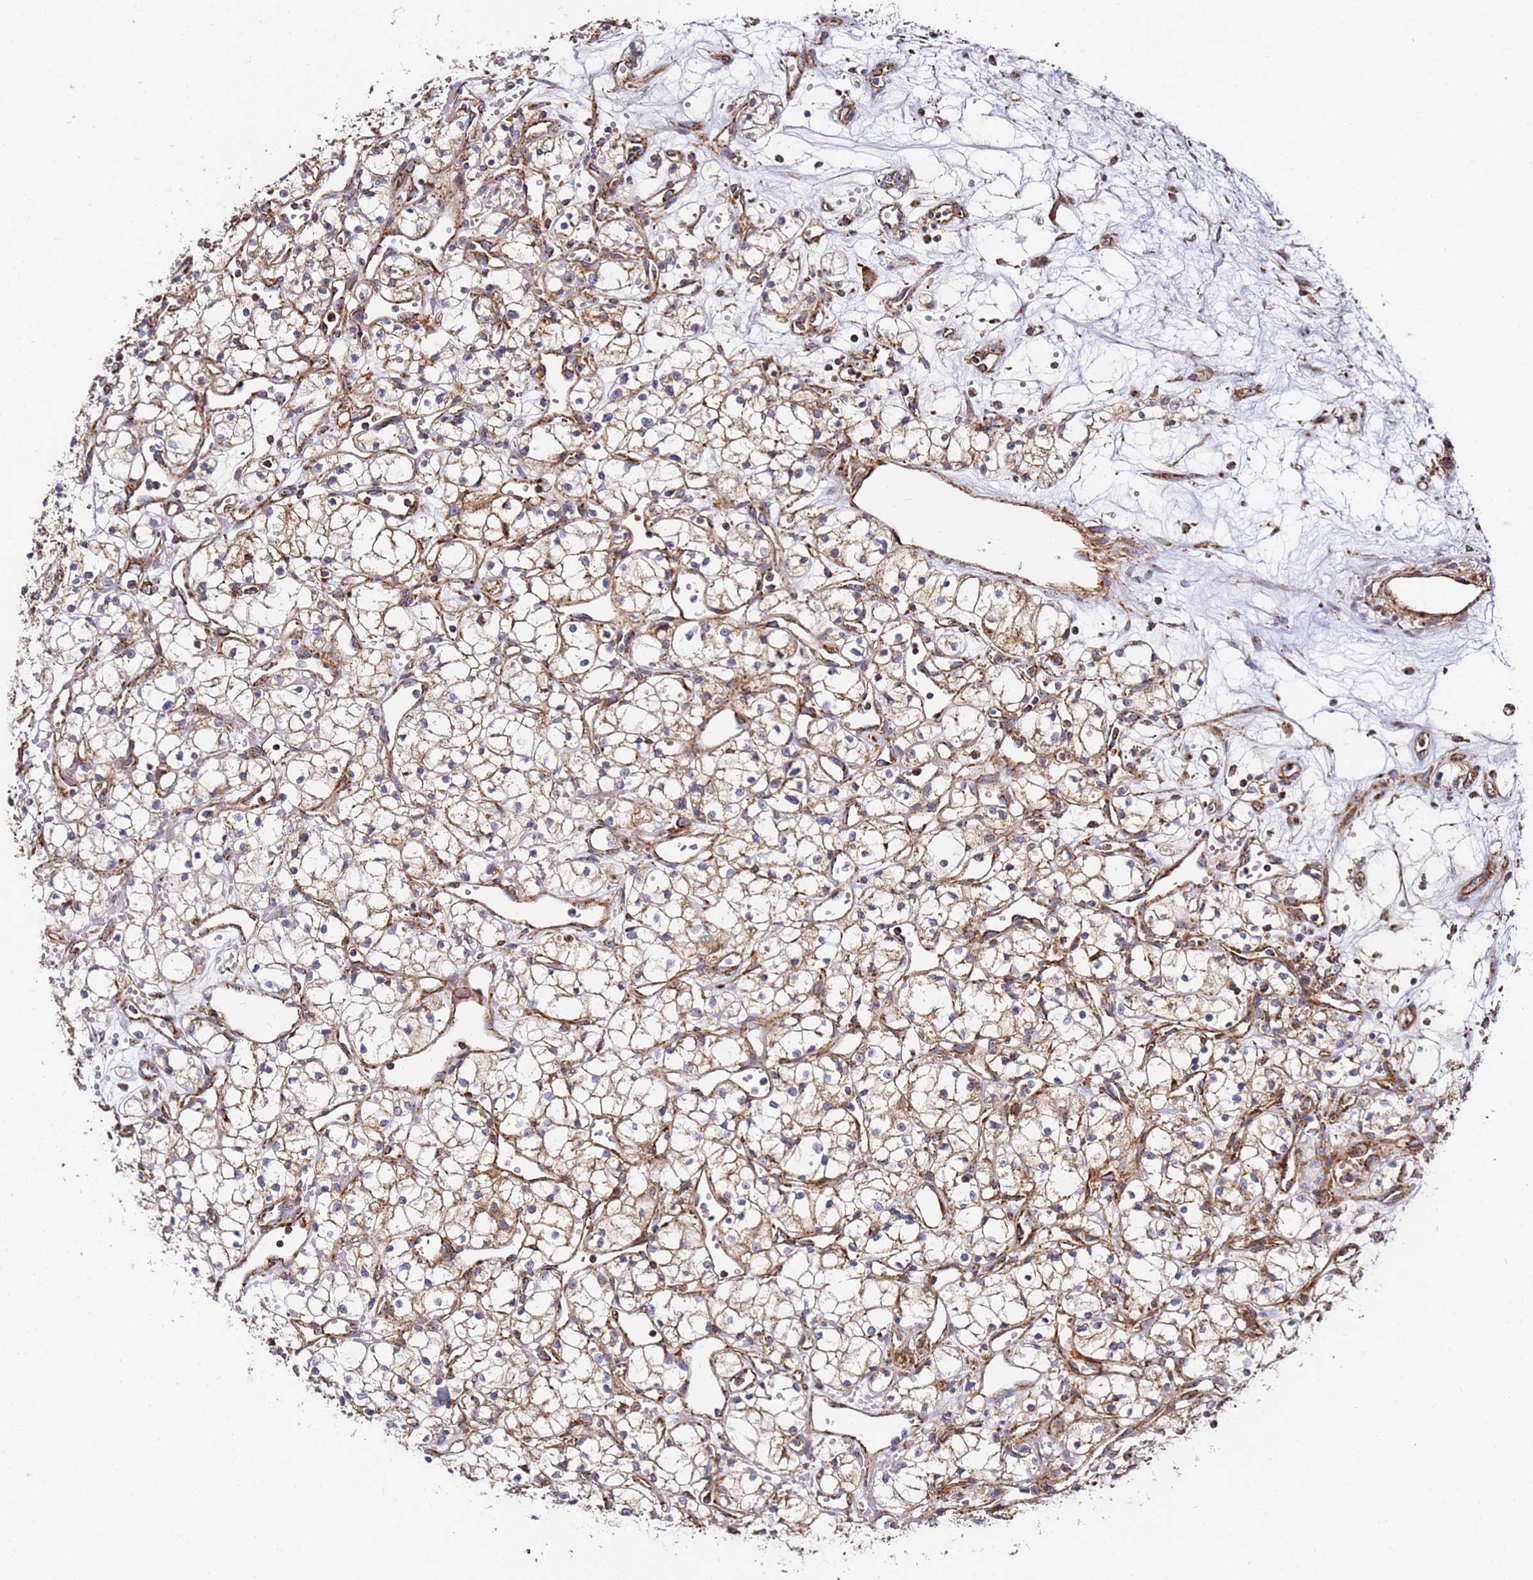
{"staining": {"intensity": "moderate", "quantity": "<25%", "location": "cytoplasmic/membranous"}, "tissue": "renal cancer", "cell_type": "Tumor cells", "image_type": "cancer", "snomed": [{"axis": "morphology", "description": "Adenocarcinoma, NOS"}, {"axis": "topography", "description": "Kidney"}], "caption": "A low amount of moderate cytoplasmic/membranous positivity is appreciated in about <25% of tumor cells in renal cancer (adenocarcinoma) tissue.", "gene": "NDUFA3", "patient": {"sex": "male", "age": 59}}